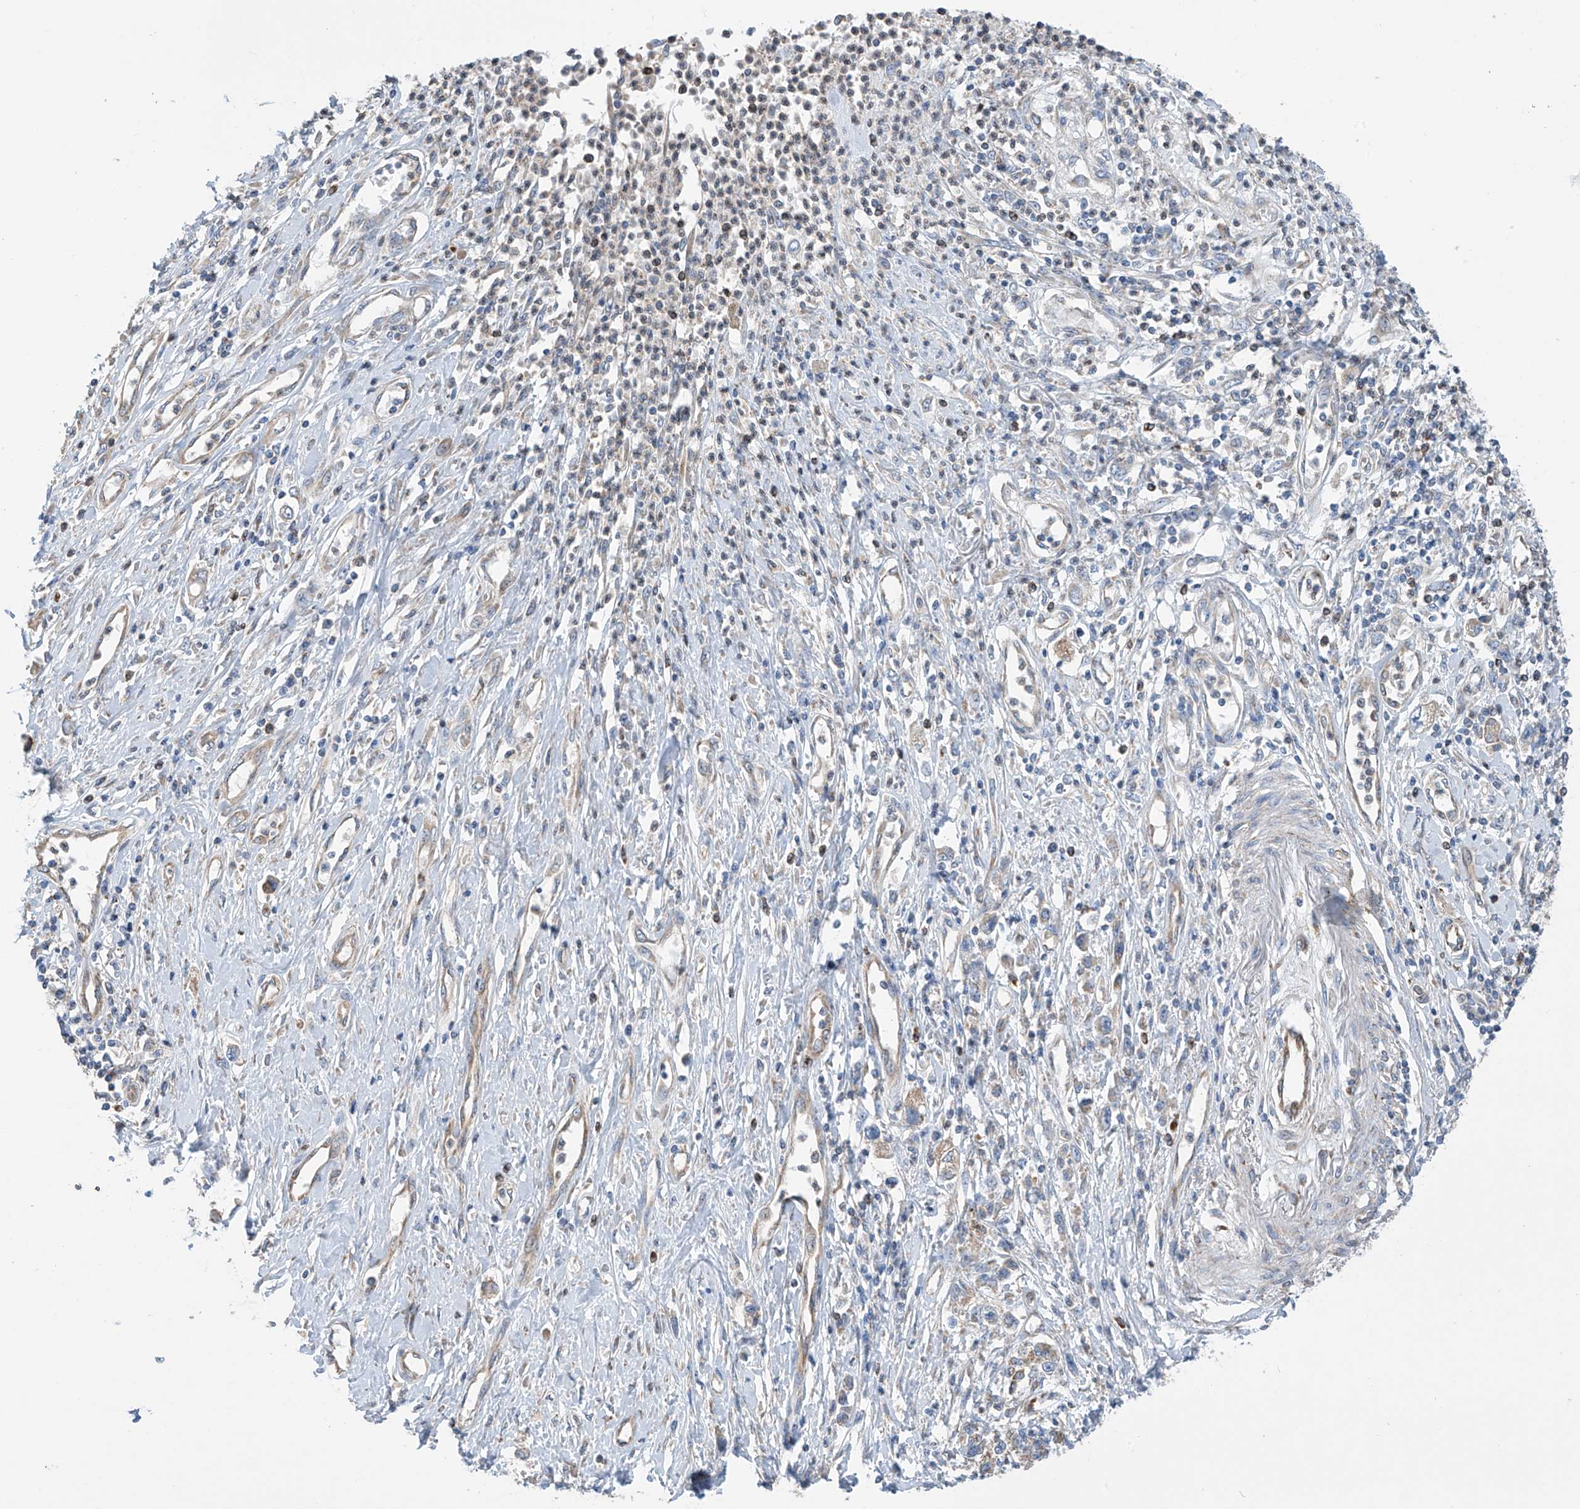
{"staining": {"intensity": "moderate", "quantity": "25%-75%", "location": "cytoplasmic/membranous"}, "tissue": "stomach cancer", "cell_type": "Tumor cells", "image_type": "cancer", "snomed": [{"axis": "morphology", "description": "Adenocarcinoma, NOS"}, {"axis": "topography", "description": "Stomach"}], "caption": "High-power microscopy captured an IHC photomicrograph of stomach adenocarcinoma, revealing moderate cytoplasmic/membranous positivity in approximately 25%-75% of tumor cells. The staining was performed using DAB, with brown indicating positive protein expression. Nuclei are stained blue with hematoxylin.", "gene": "EIF5B", "patient": {"sex": "female", "age": 76}}